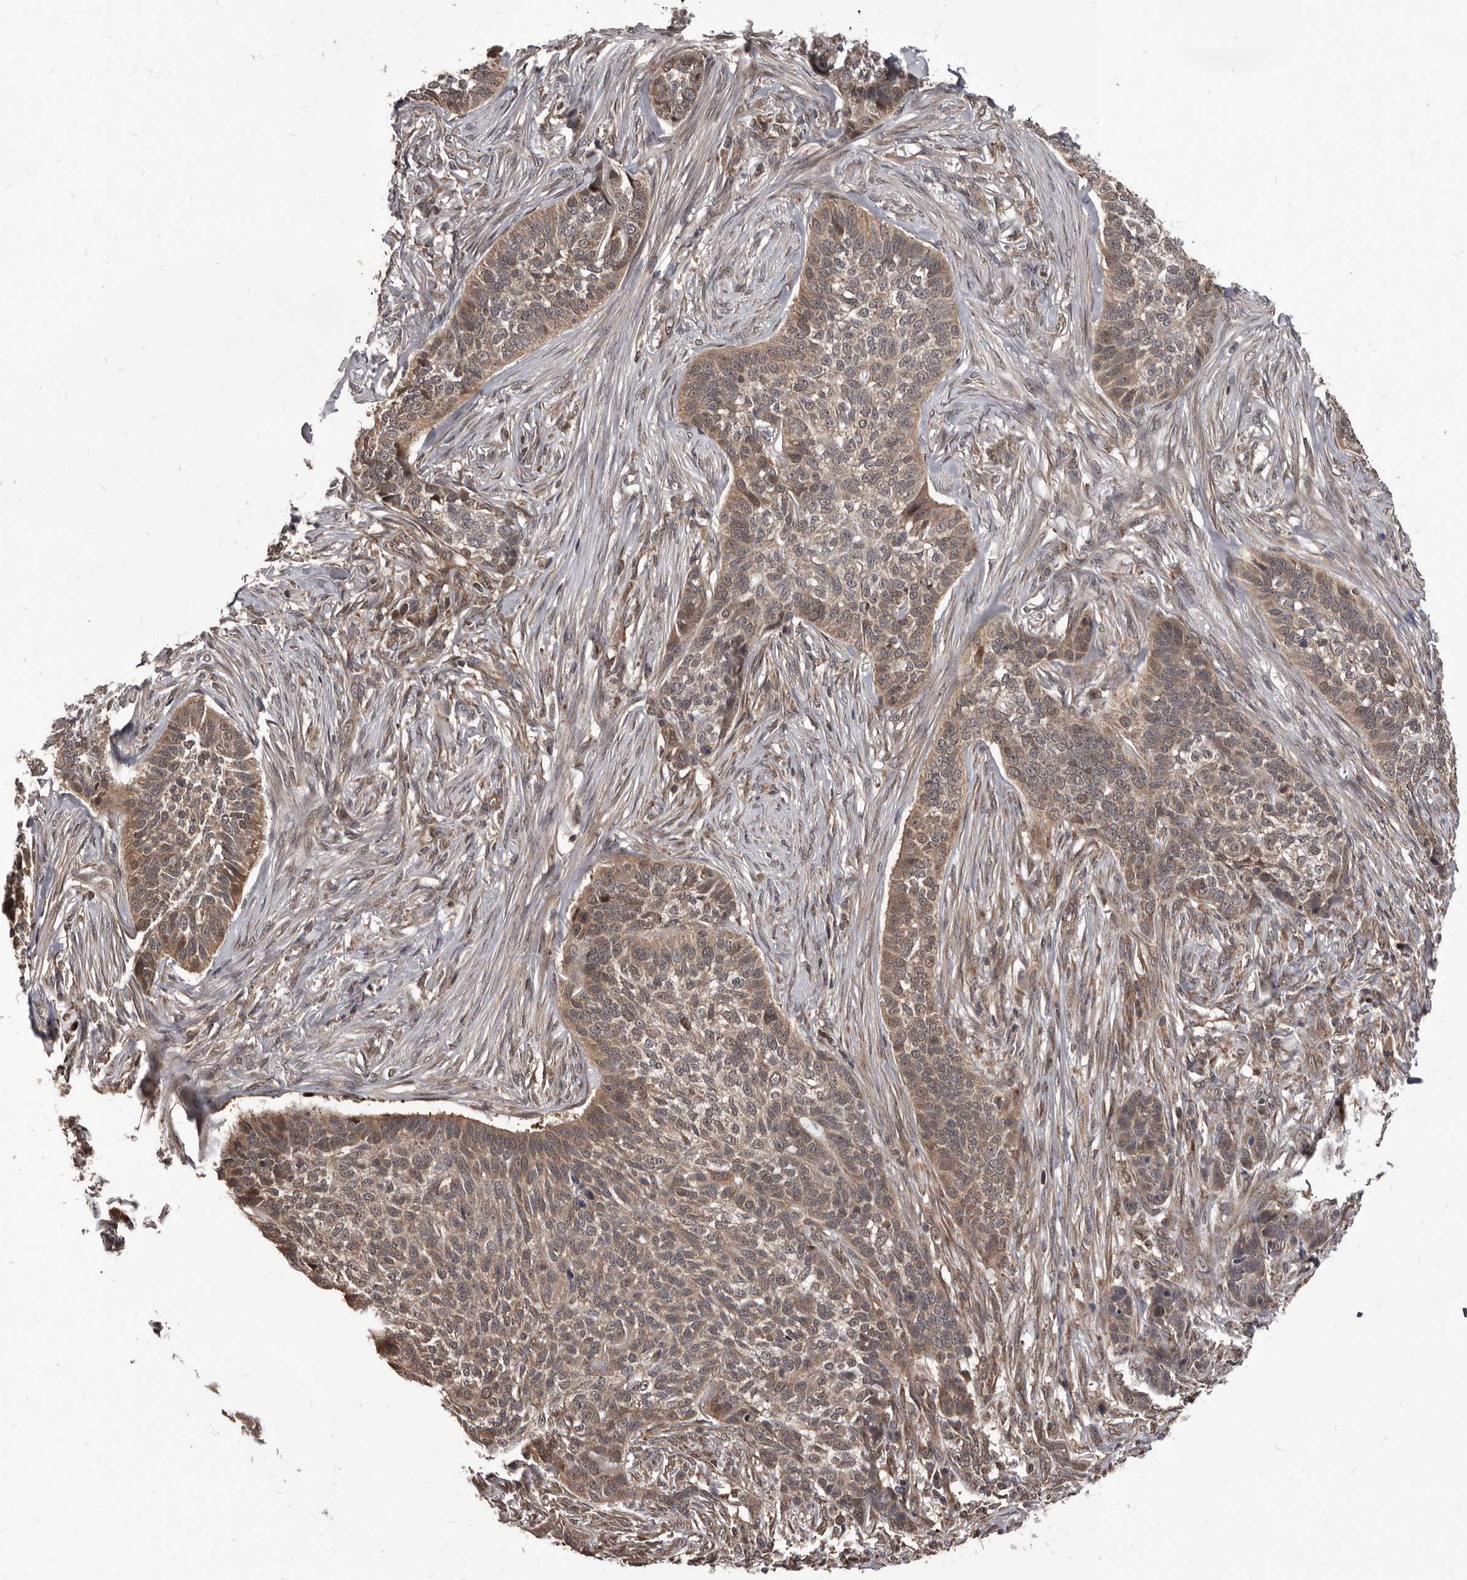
{"staining": {"intensity": "moderate", "quantity": ">75%", "location": "cytoplasmic/membranous"}, "tissue": "skin cancer", "cell_type": "Tumor cells", "image_type": "cancer", "snomed": [{"axis": "morphology", "description": "Basal cell carcinoma"}, {"axis": "topography", "description": "Skin"}], "caption": "Tumor cells display medium levels of moderate cytoplasmic/membranous positivity in approximately >75% of cells in human skin cancer (basal cell carcinoma).", "gene": "MAP3K14", "patient": {"sex": "male", "age": 85}}